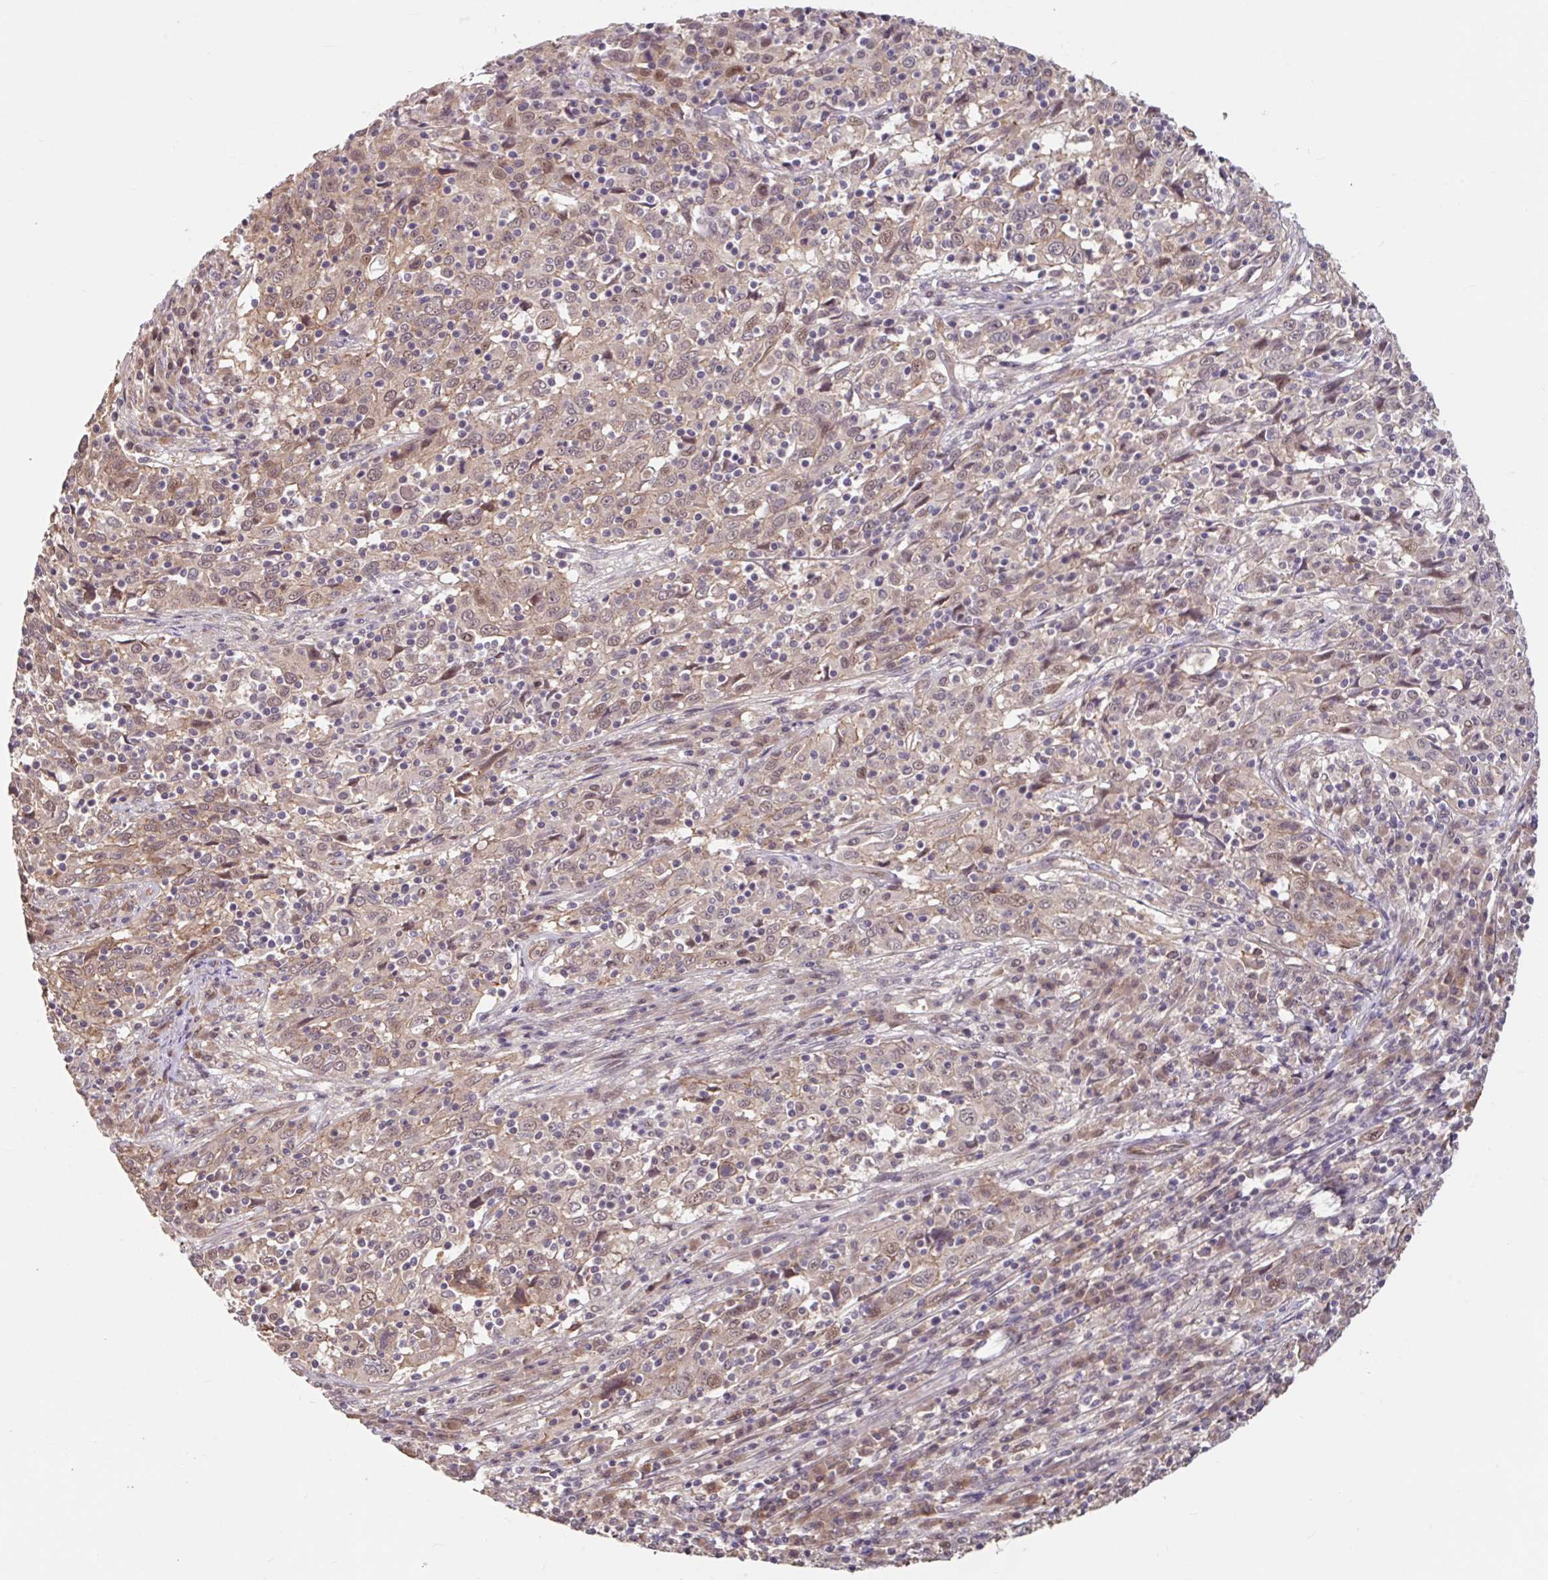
{"staining": {"intensity": "weak", "quantity": ">75%", "location": "cytoplasmic/membranous,nuclear"}, "tissue": "cervical cancer", "cell_type": "Tumor cells", "image_type": "cancer", "snomed": [{"axis": "morphology", "description": "Squamous cell carcinoma, NOS"}, {"axis": "topography", "description": "Cervix"}], "caption": "Squamous cell carcinoma (cervical) stained with immunohistochemistry (IHC) reveals weak cytoplasmic/membranous and nuclear positivity in about >75% of tumor cells. (Stains: DAB in brown, nuclei in blue, Microscopy: brightfield microscopy at high magnification).", "gene": "STYXL1", "patient": {"sex": "female", "age": 46}}